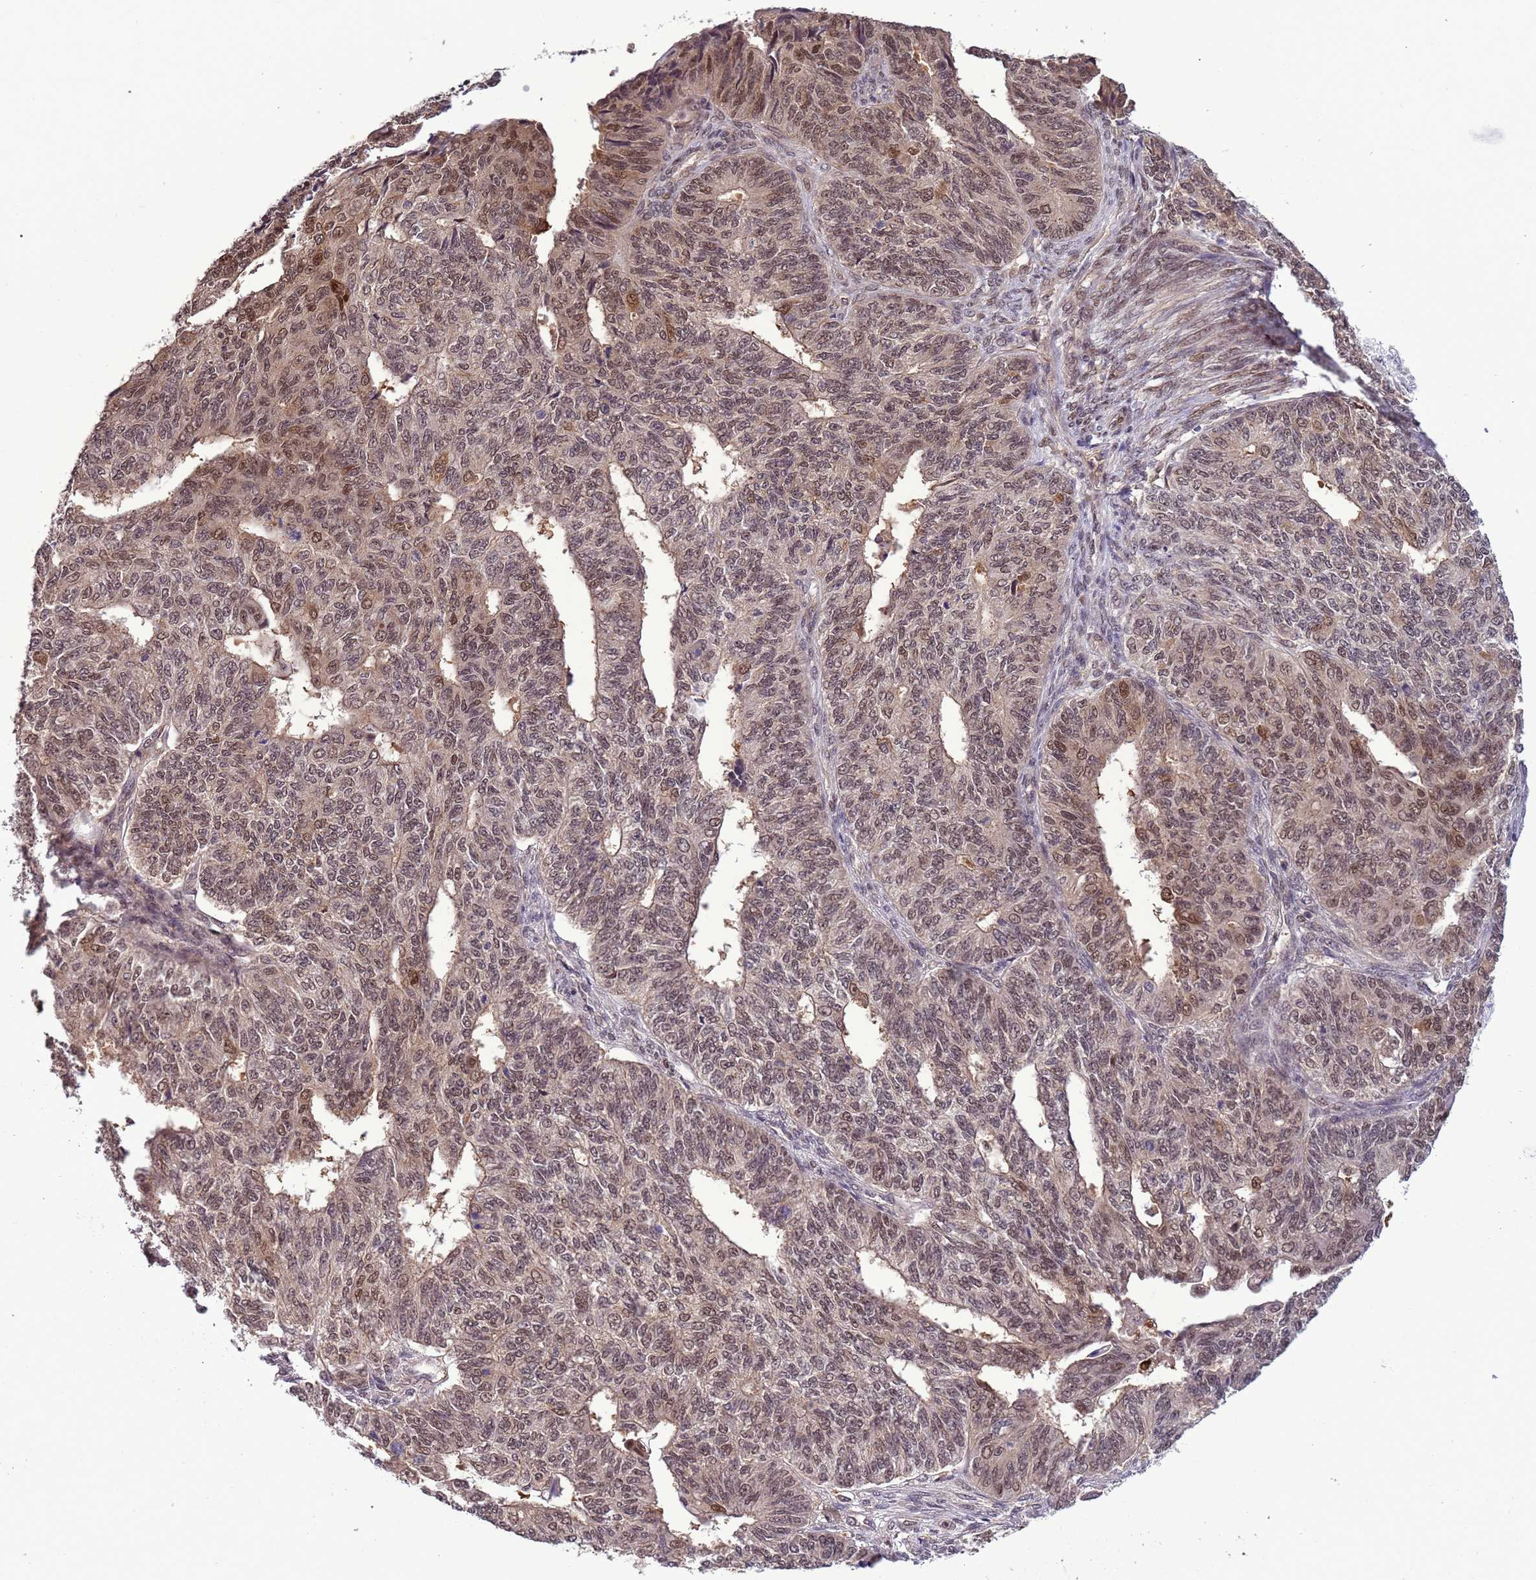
{"staining": {"intensity": "moderate", "quantity": ">75%", "location": "nuclear"}, "tissue": "endometrial cancer", "cell_type": "Tumor cells", "image_type": "cancer", "snomed": [{"axis": "morphology", "description": "Adenocarcinoma, NOS"}, {"axis": "topography", "description": "Endometrium"}], "caption": "DAB immunohistochemical staining of human endometrial cancer (adenocarcinoma) displays moderate nuclear protein expression in about >75% of tumor cells. (IHC, brightfield microscopy, high magnification).", "gene": "ZBTB5", "patient": {"sex": "female", "age": 32}}